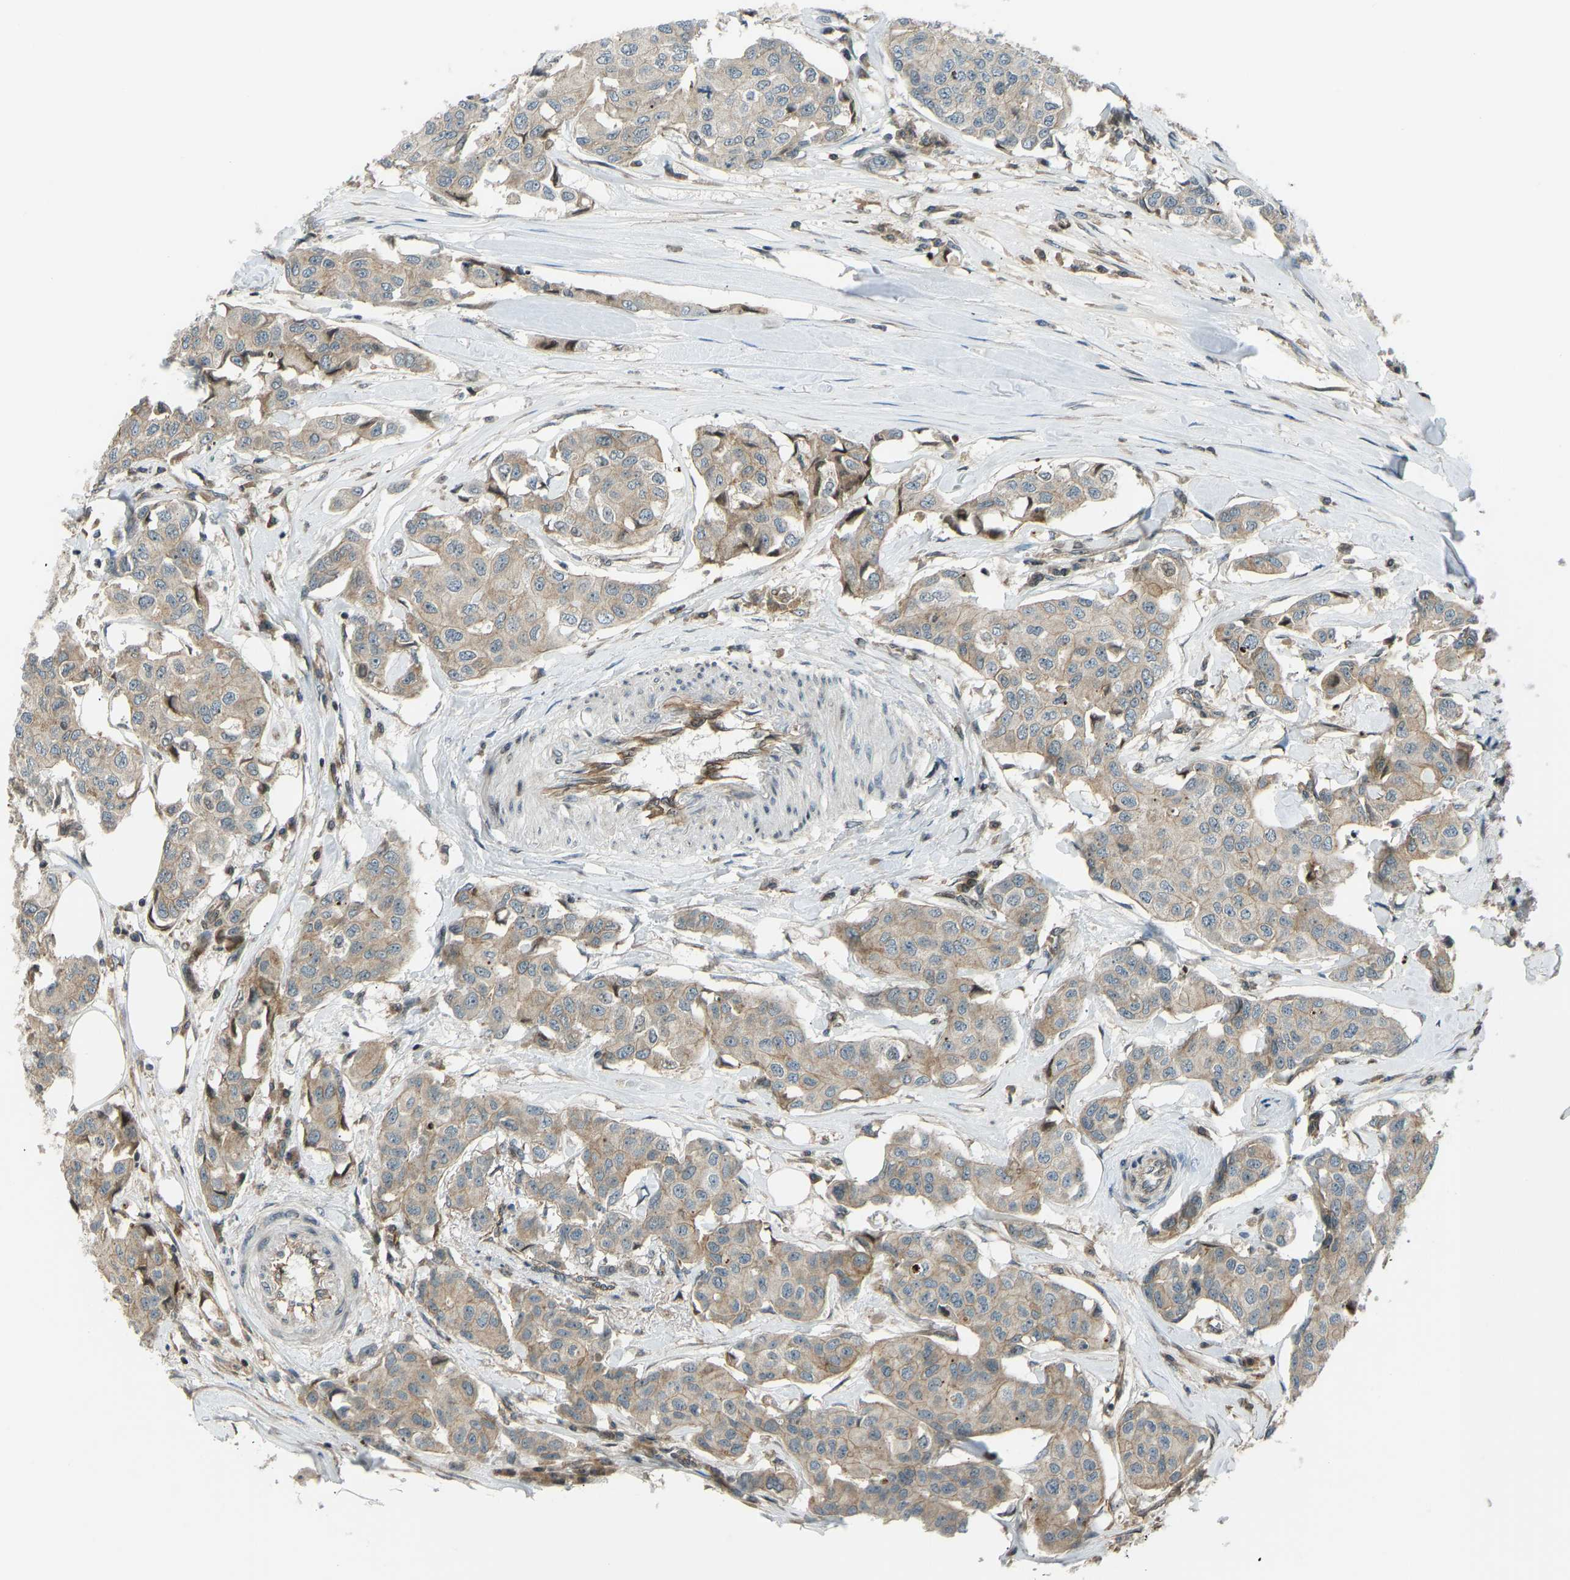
{"staining": {"intensity": "weak", "quantity": ">75%", "location": "cytoplasmic/membranous"}, "tissue": "breast cancer", "cell_type": "Tumor cells", "image_type": "cancer", "snomed": [{"axis": "morphology", "description": "Duct carcinoma"}, {"axis": "topography", "description": "Breast"}], "caption": "Immunohistochemistry (DAB) staining of human breast intraductal carcinoma demonstrates weak cytoplasmic/membranous protein positivity in approximately >75% of tumor cells.", "gene": "SVOPL", "patient": {"sex": "female", "age": 80}}